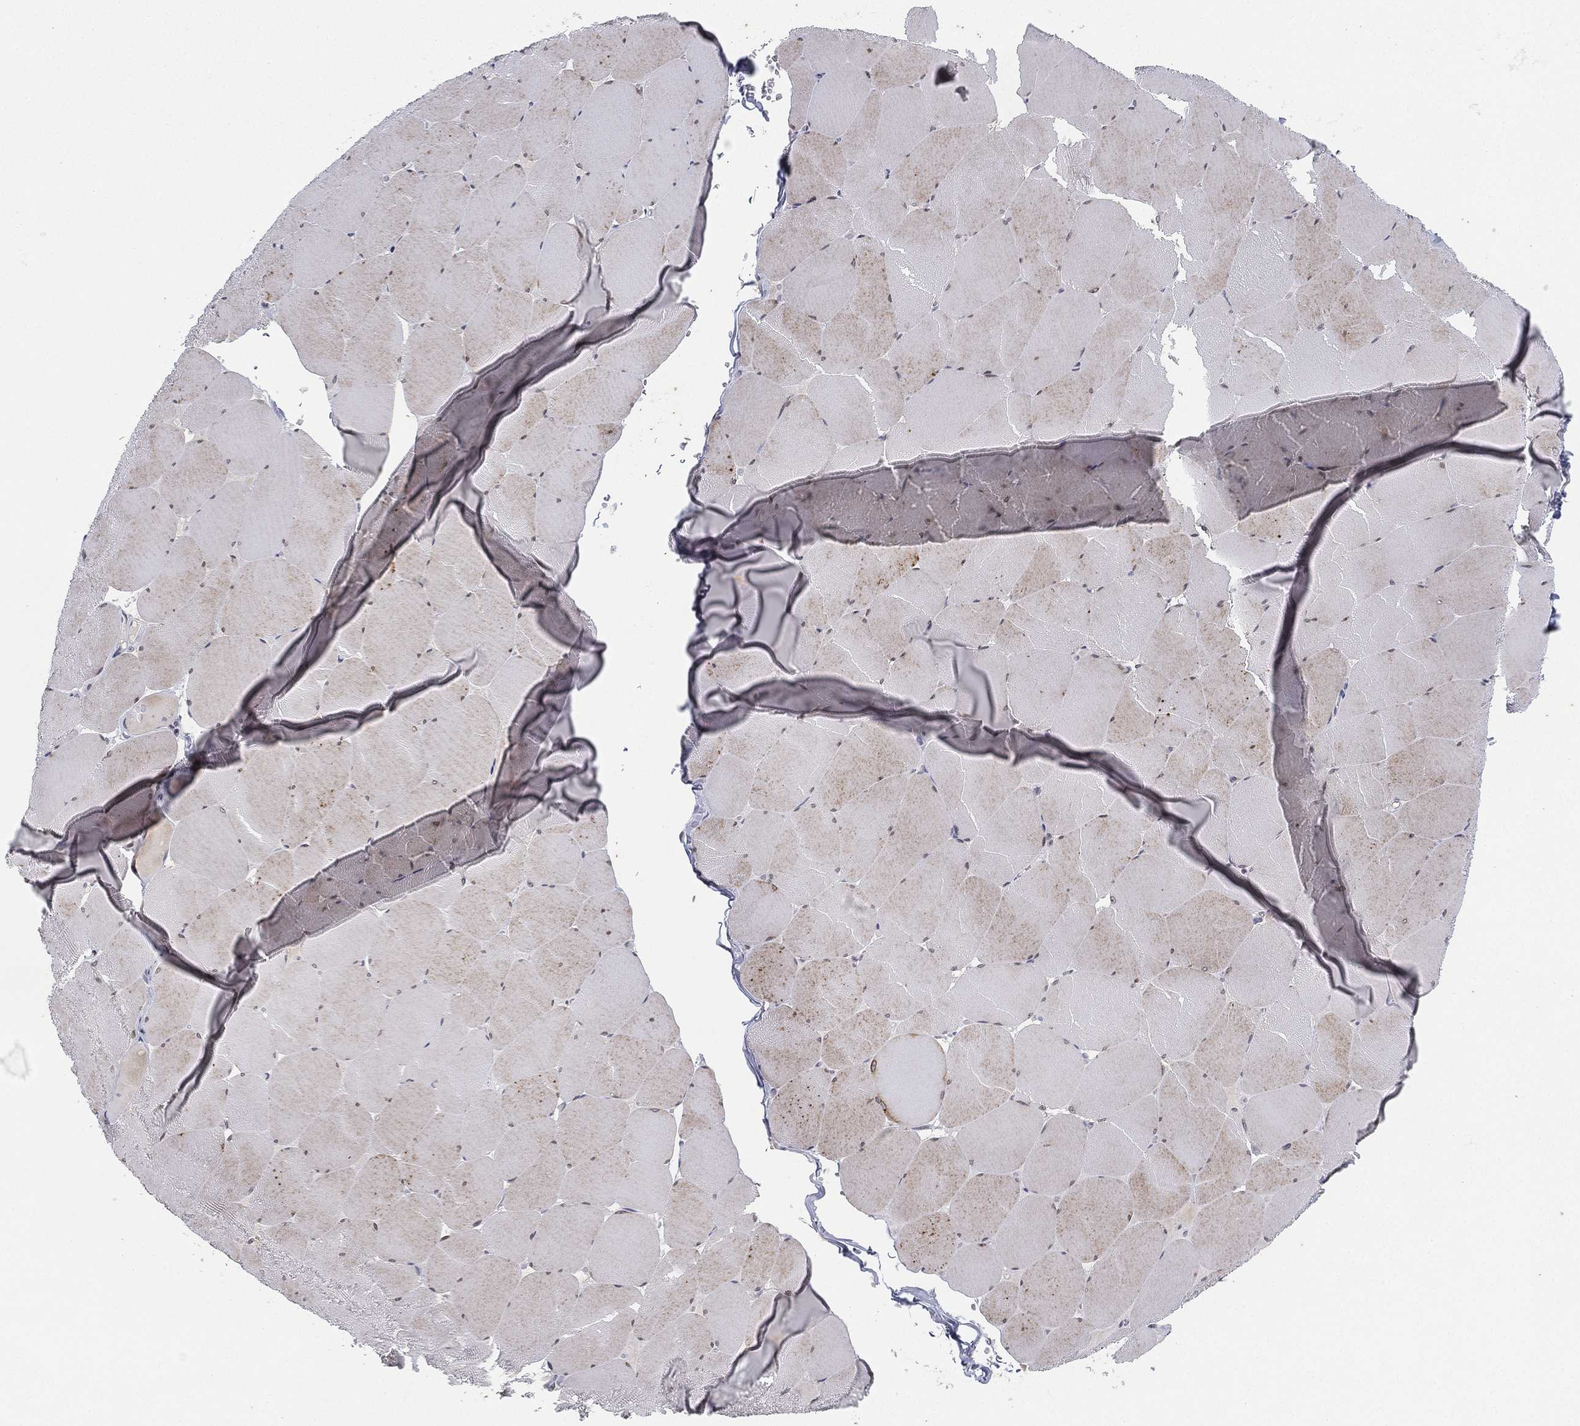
{"staining": {"intensity": "weak", "quantity": "<25%", "location": "cytoplasmic/membranous"}, "tissue": "skeletal muscle", "cell_type": "Myocytes", "image_type": "normal", "snomed": [{"axis": "morphology", "description": "Normal tissue, NOS"}, {"axis": "morphology", "description": "Malignant melanoma, Metastatic site"}, {"axis": "topography", "description": "Skeletal muscle"}], "caption": "A high-resolution photomicrograph shows immunohistochemistry (IHC) staining of benign skeletal muscle, which demonstrates no significant positivity in myocytes. (Stains: DAB (3,3'-diaminobenzidine) immunohistochemistry with hematoxylin counter stain, Microscopy: brightfield microscopy at high magnification).", "gene": "MS4A8", "patient": {"sex": "male", "age": 50}}